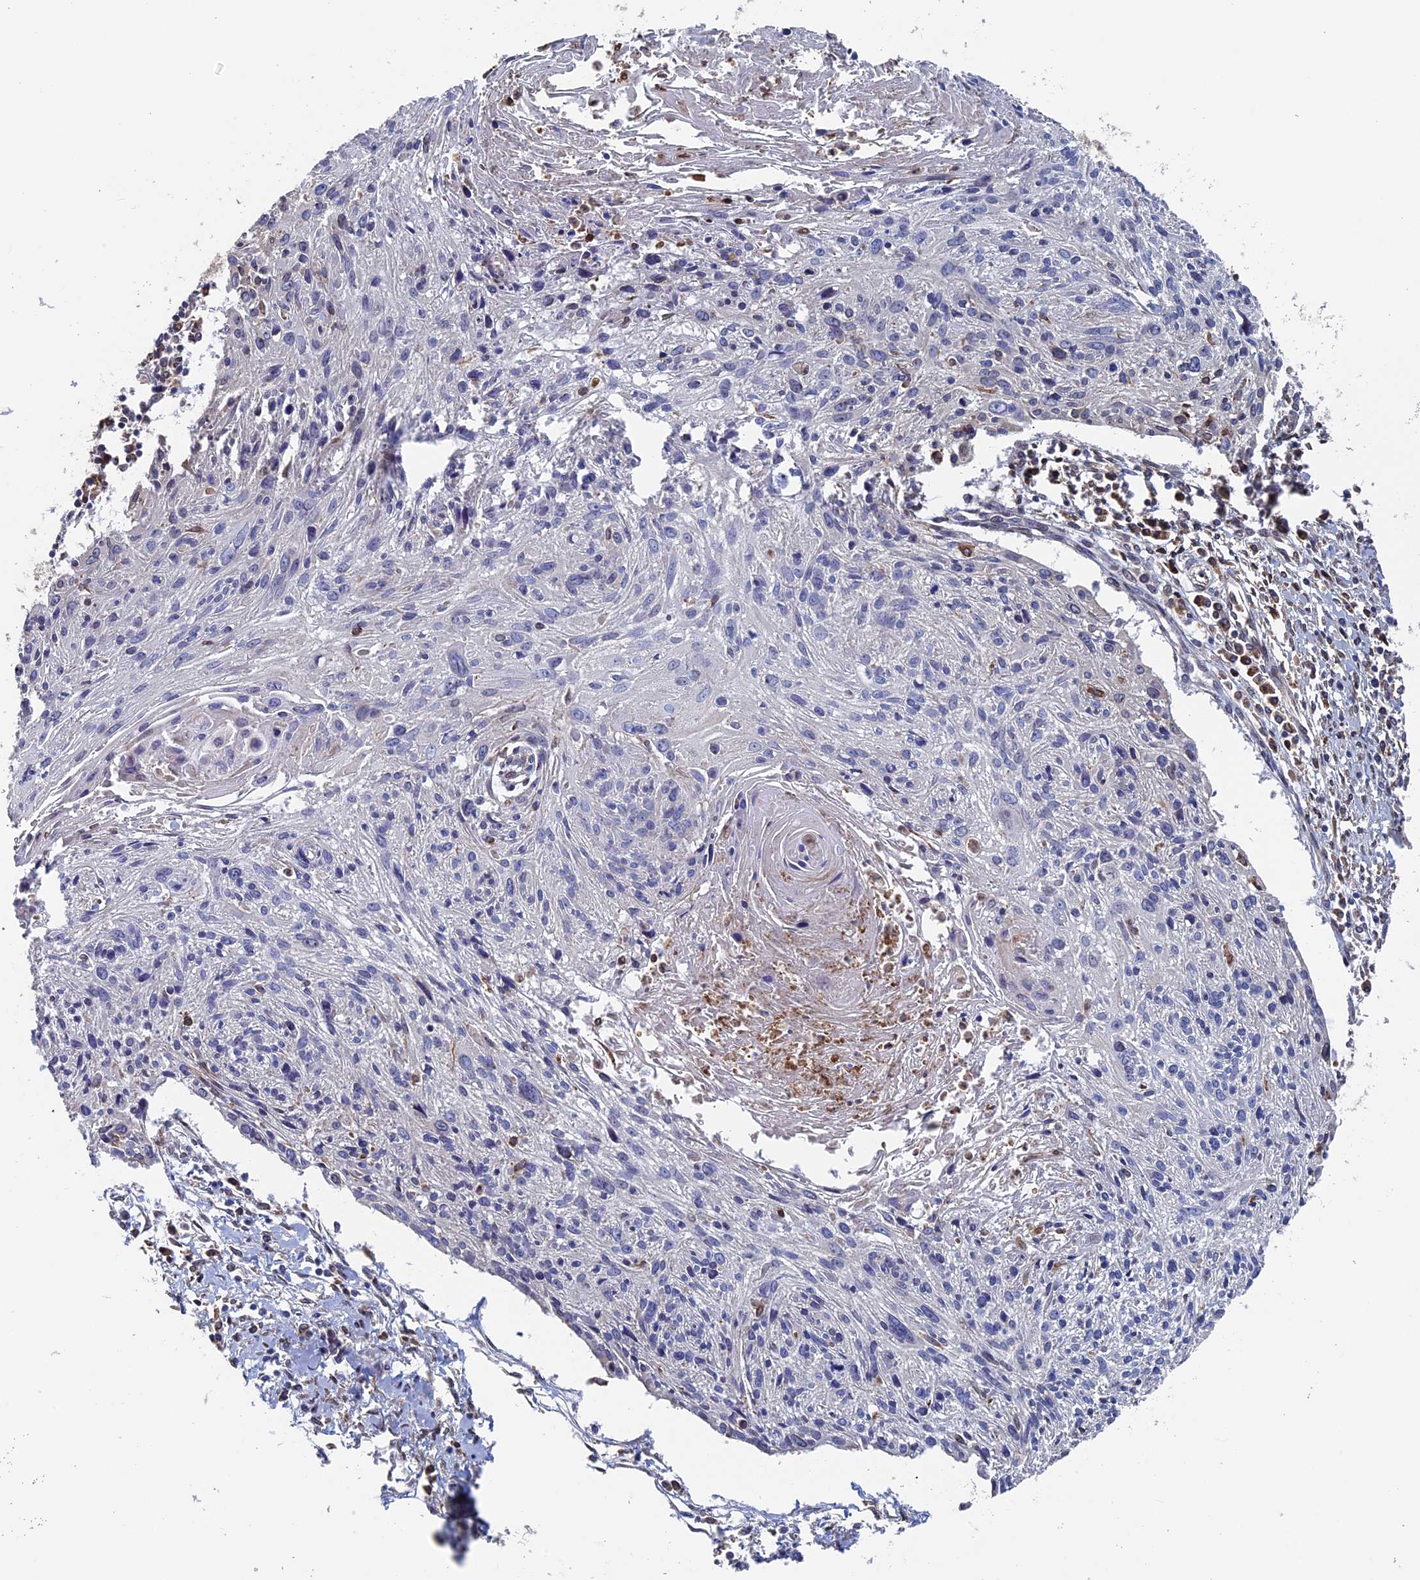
{"staining": {"intensity": "negative", "quantity": "none", "location": "none"}, "tissue": "cervical cancer", "cell_type": "Tumor cells", "image_type": "cancer", "snomed": [{"axis": "morphology", "description": "Squamous cell carcinoma, NOS"}, {"axis": "topography", "description": "Cervix"}], "caption": "The histopathology image exhibits no staining of tumor cells in cervical squamous cell carcinoma.", "gene": "RPUSD1", "patient": {"sex": "female", "age": 51}}